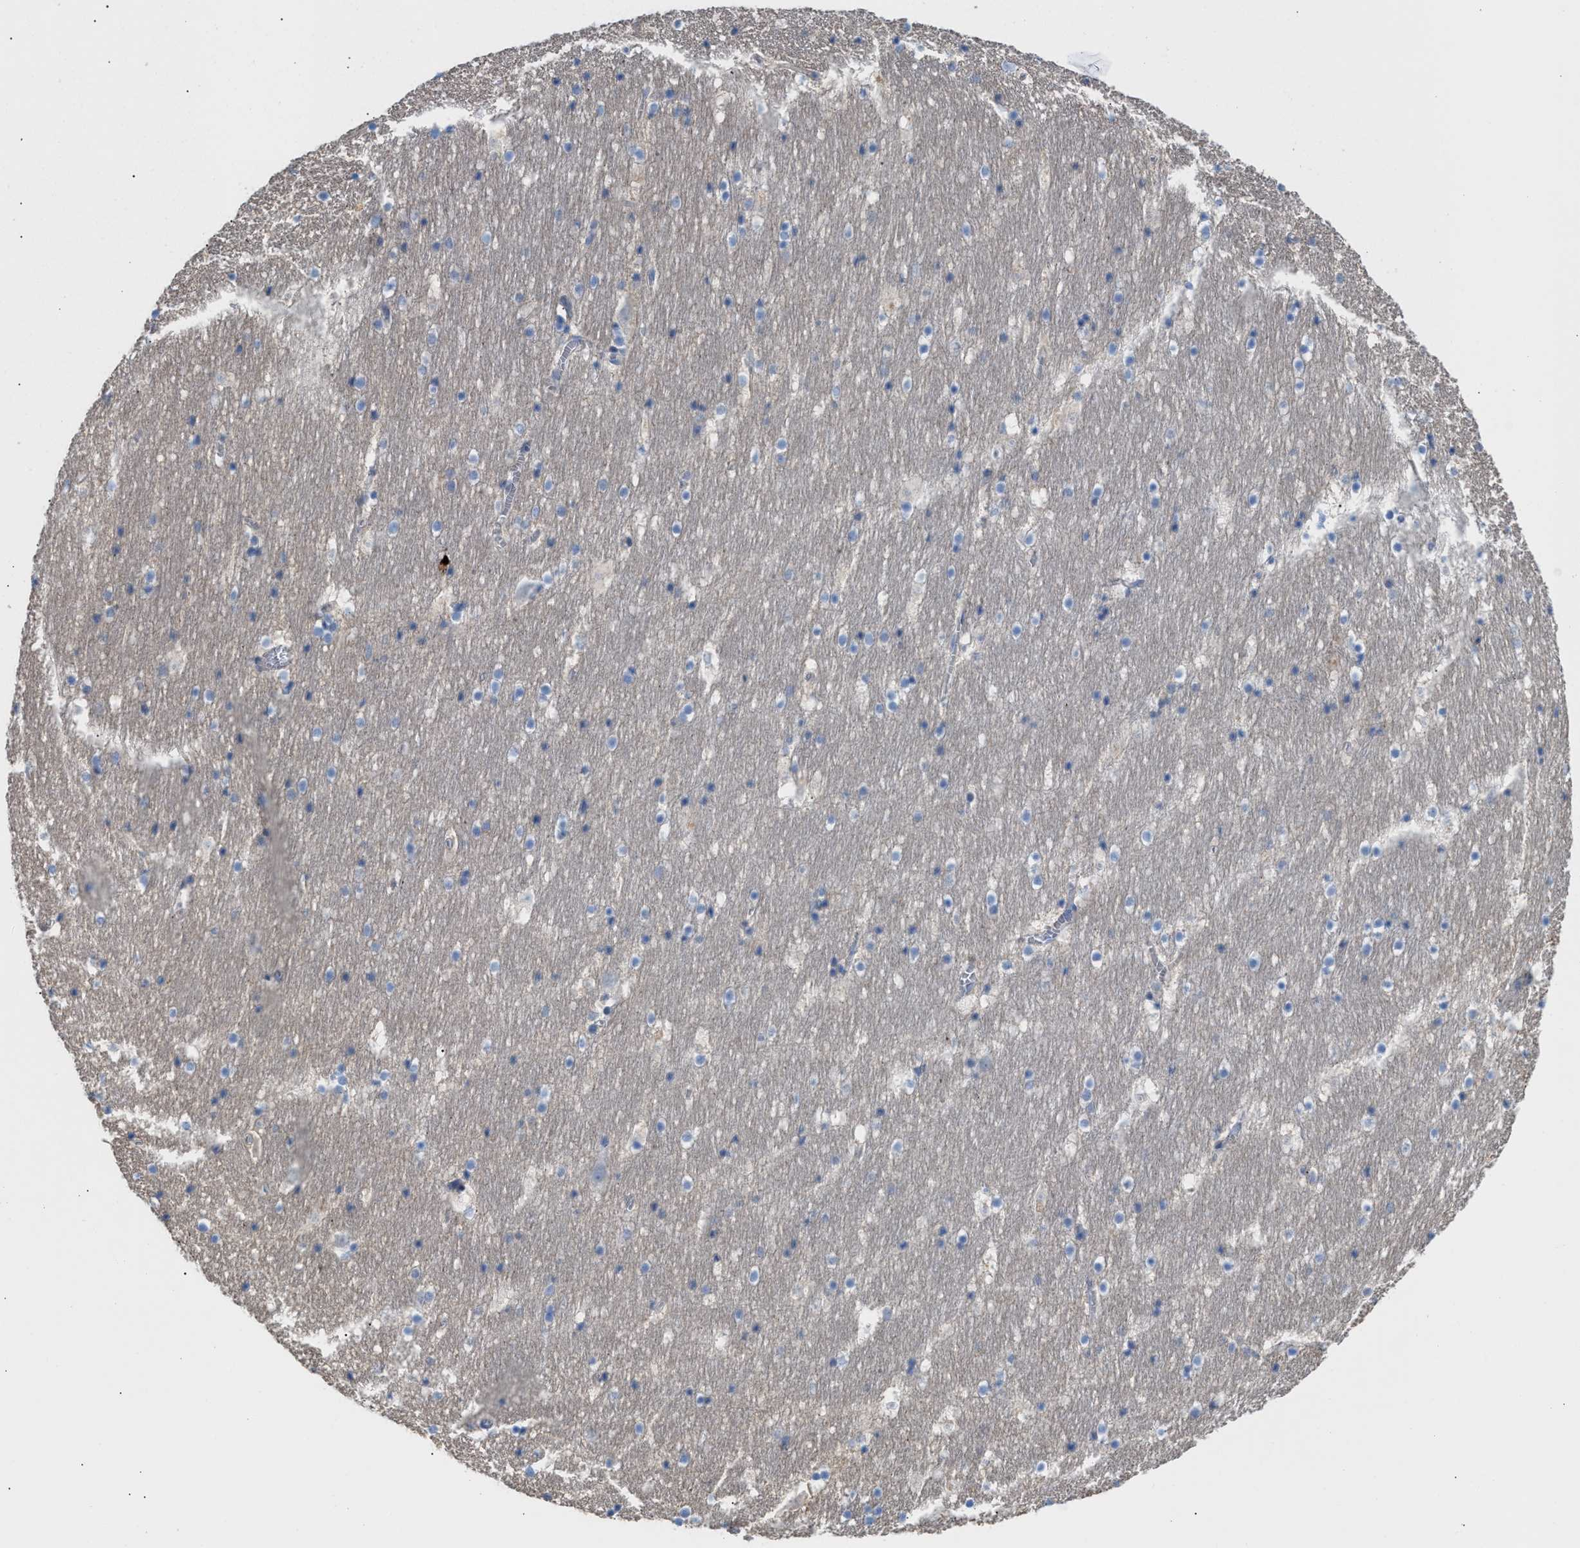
{"staining": {"intensity": "negative", "quantity": "none", "location": "none"}, "tissue": "hippocampus", "cell_type": "Glial cells", "image_type": "normal", "snomed": [{"axis": "morphology", "description": "Normal tissue, NOS"}, {"axis": "topography", "description": "Hippocampus"}], "caption": "Glial cells show no significant positivity in benign hippocampus. The staining was performed using DAB to visualize the protein expression in brown, while the nuclei were stained in blue with hematoxylin (Magnification: 20x).", "gene": "MBTD1", "patient": {"sex": "male", "age": 45}}